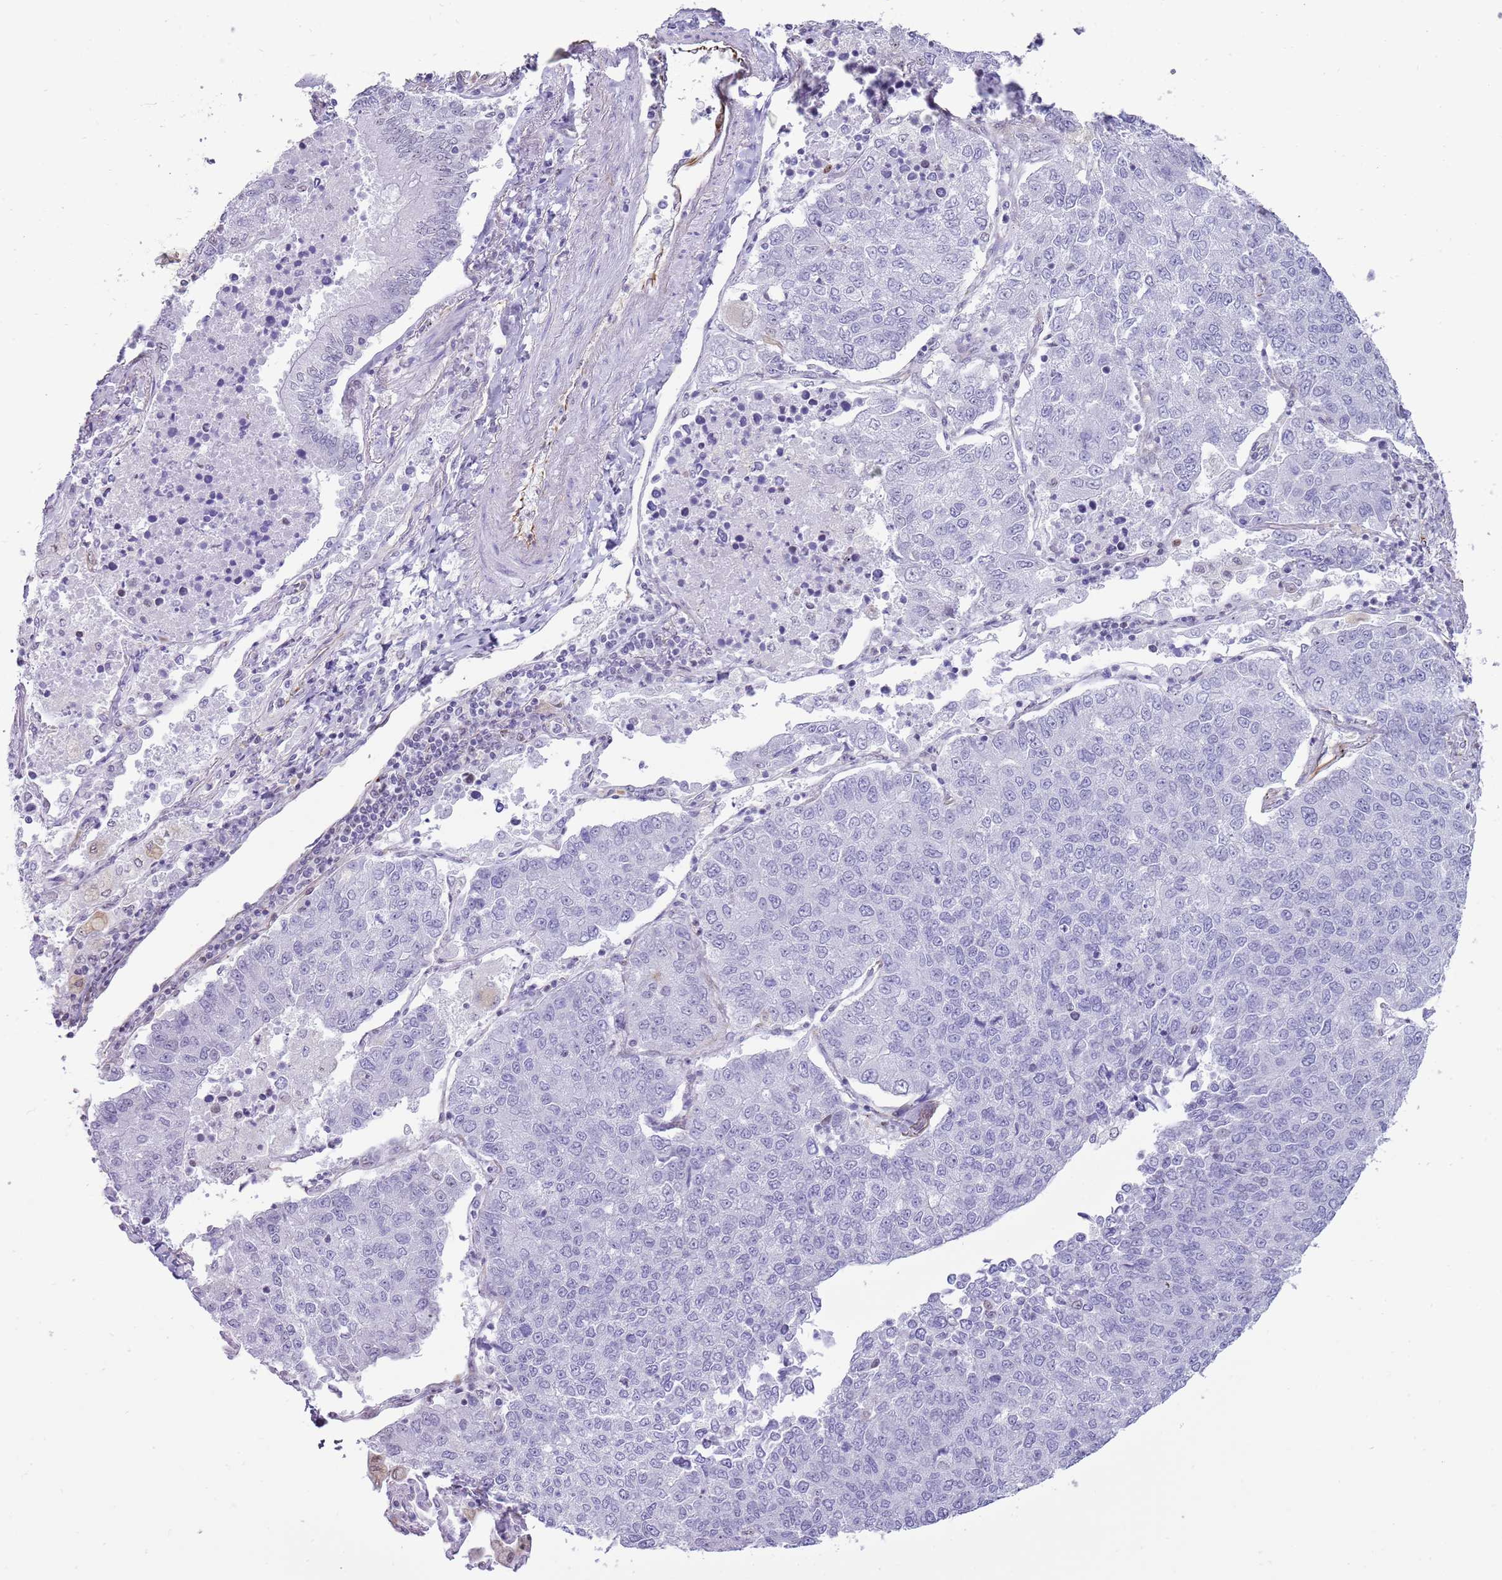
{"staining": {"intensity": "negative", "quantity": "none", "location": "none"}, "tissue": "lung cancer", "cell_type": "Tumor cells", "image_type": "cancer", "snomed": [{"axis": "morphology", "description": "Squamous cell carcinoma, NOS"}, {"axis": "topography", "description": "Lung"}], "caption": "Tumor cells are negative for brown protein staining in squamous cell carcinoma (lung). Nuclei are stained in blue.", "gene": "NBPF3", "patient": {"sex": "female", "age": 70}}